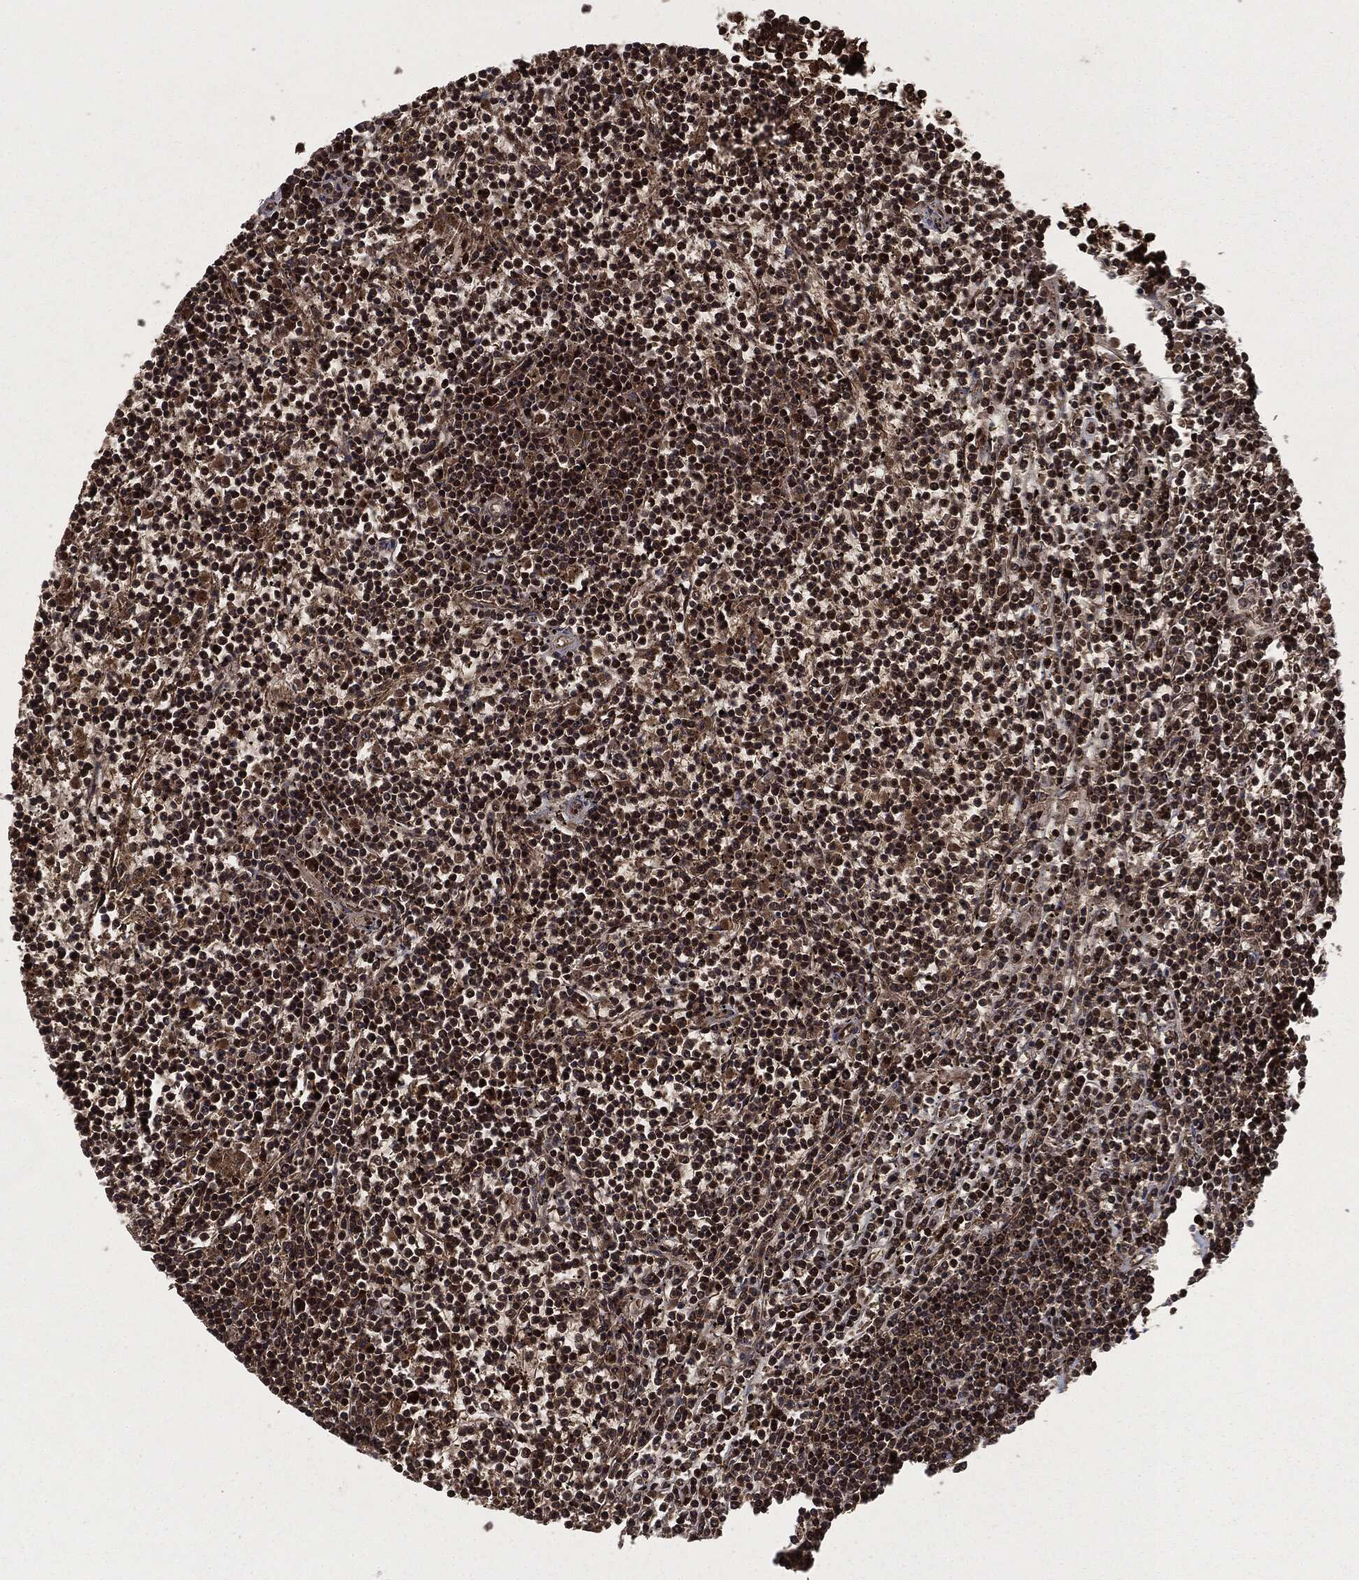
{"staining": {"intensity": "strong", "quantity": ">75%", "location": "cytoplasmic/membranous,nuclear"}, "tissue": "lymphoma", "cell_type": "Tumor cells", "image_type": "cancer", "snomed": [{"axis": "morphology", "description": "Malignant lymphoma, non-Hodgkin's type, Low grade"}, {"axis": "topography", "description": "Spleen"}], "caption": "Human lymphoma stained with a protein marker reveals strong staining in tumor cells.", "gene": "CARD6", "patient": {"sex": "female", "age": 19}}